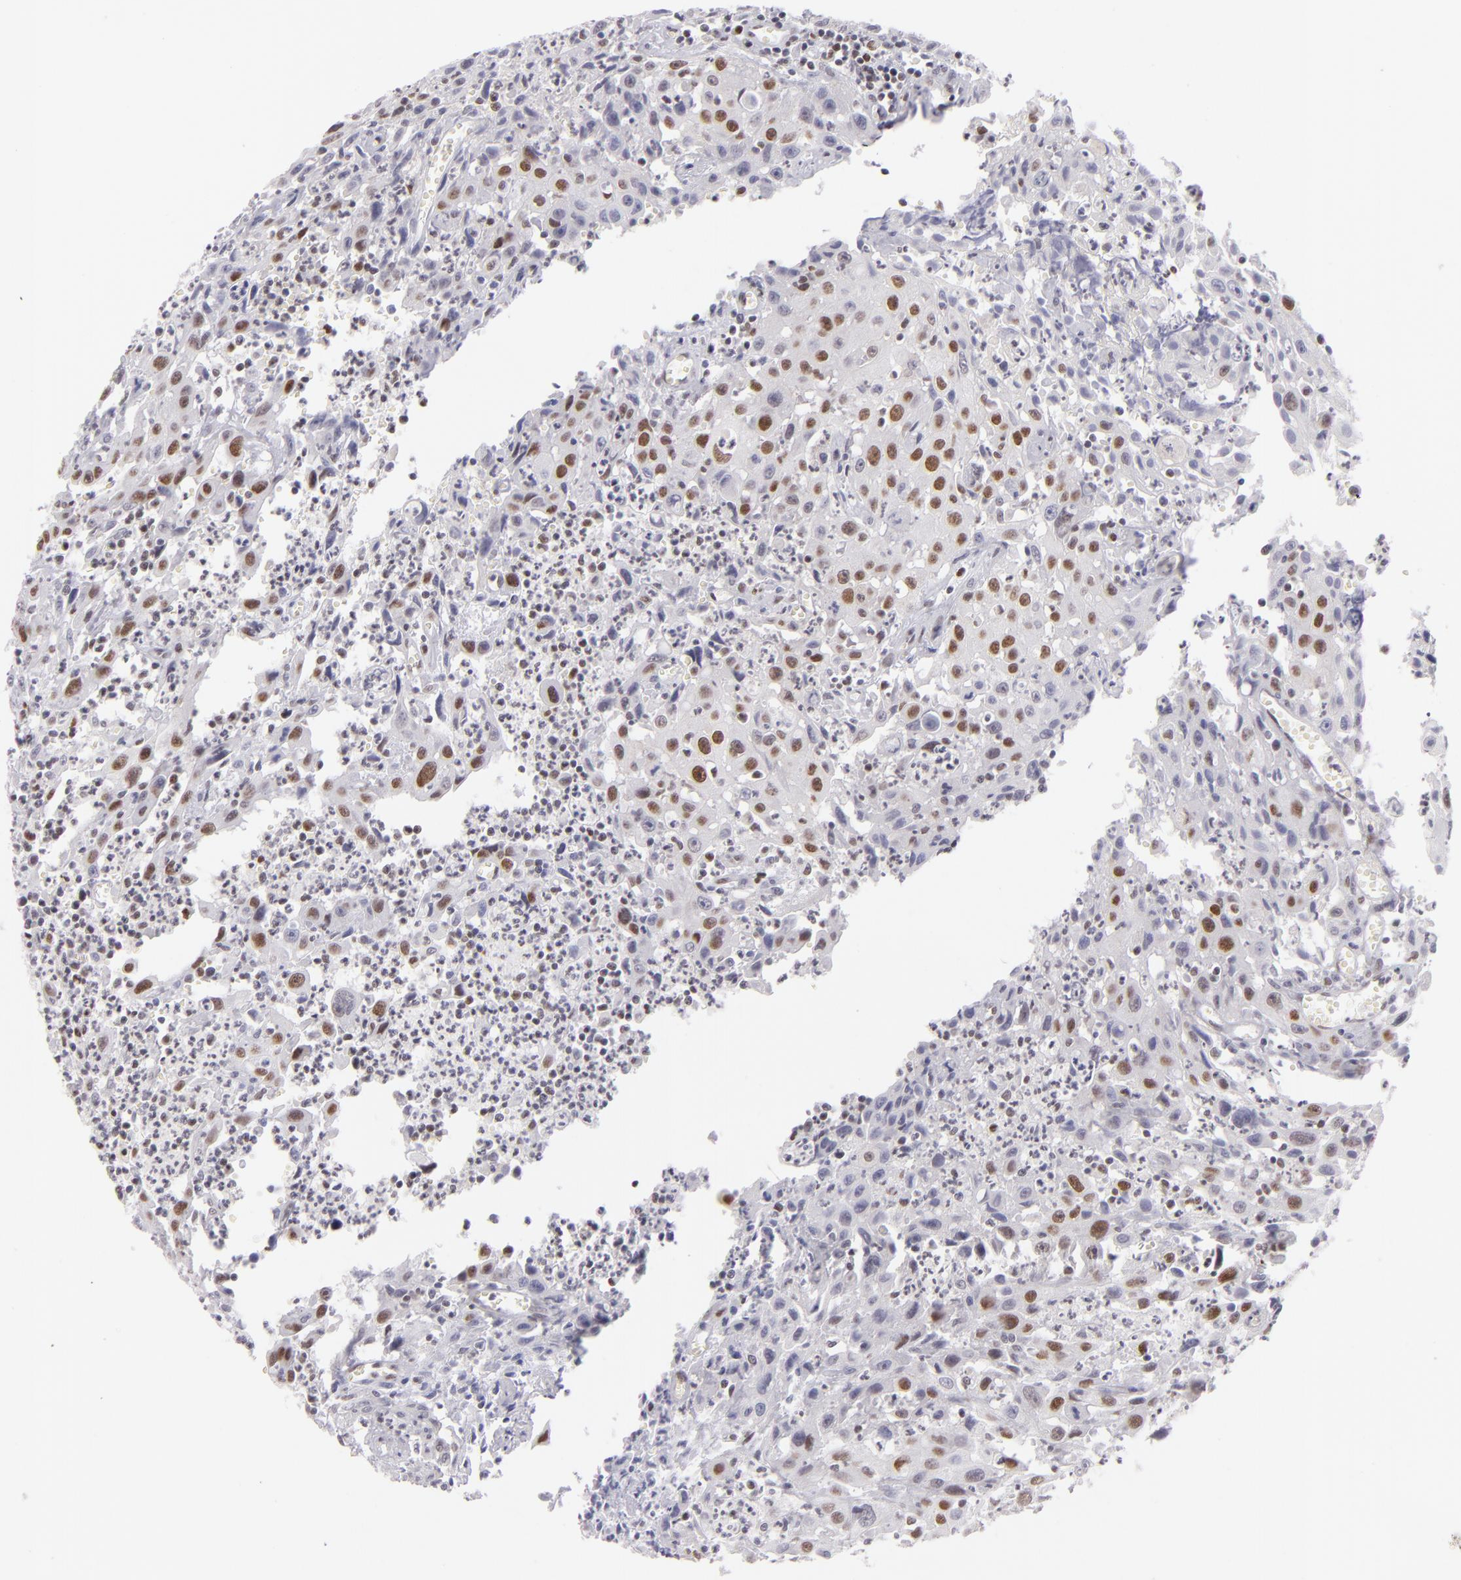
{"staining": {"intensity": "moderate", "quantity": "25%-75%", "location": "nuclear"}, "tissue": "urothelial cancer", "cell_type": "Tumor cells", "image_type": "cancer", "snomed": [{"axis": "morphology", "description": "Urothelial carcinoma, High grade"}, {"axis": "topography", "description": "Urinary bladder"}], "caption": "A histopathology image showing moderate nuclear positivity in about 25%-75% of tumor cells in urothelial cancer, as visualized by brown immunohistochemical staining.", "gene": "POU2F1", "patient": {"sex": "male", "age": 66}}